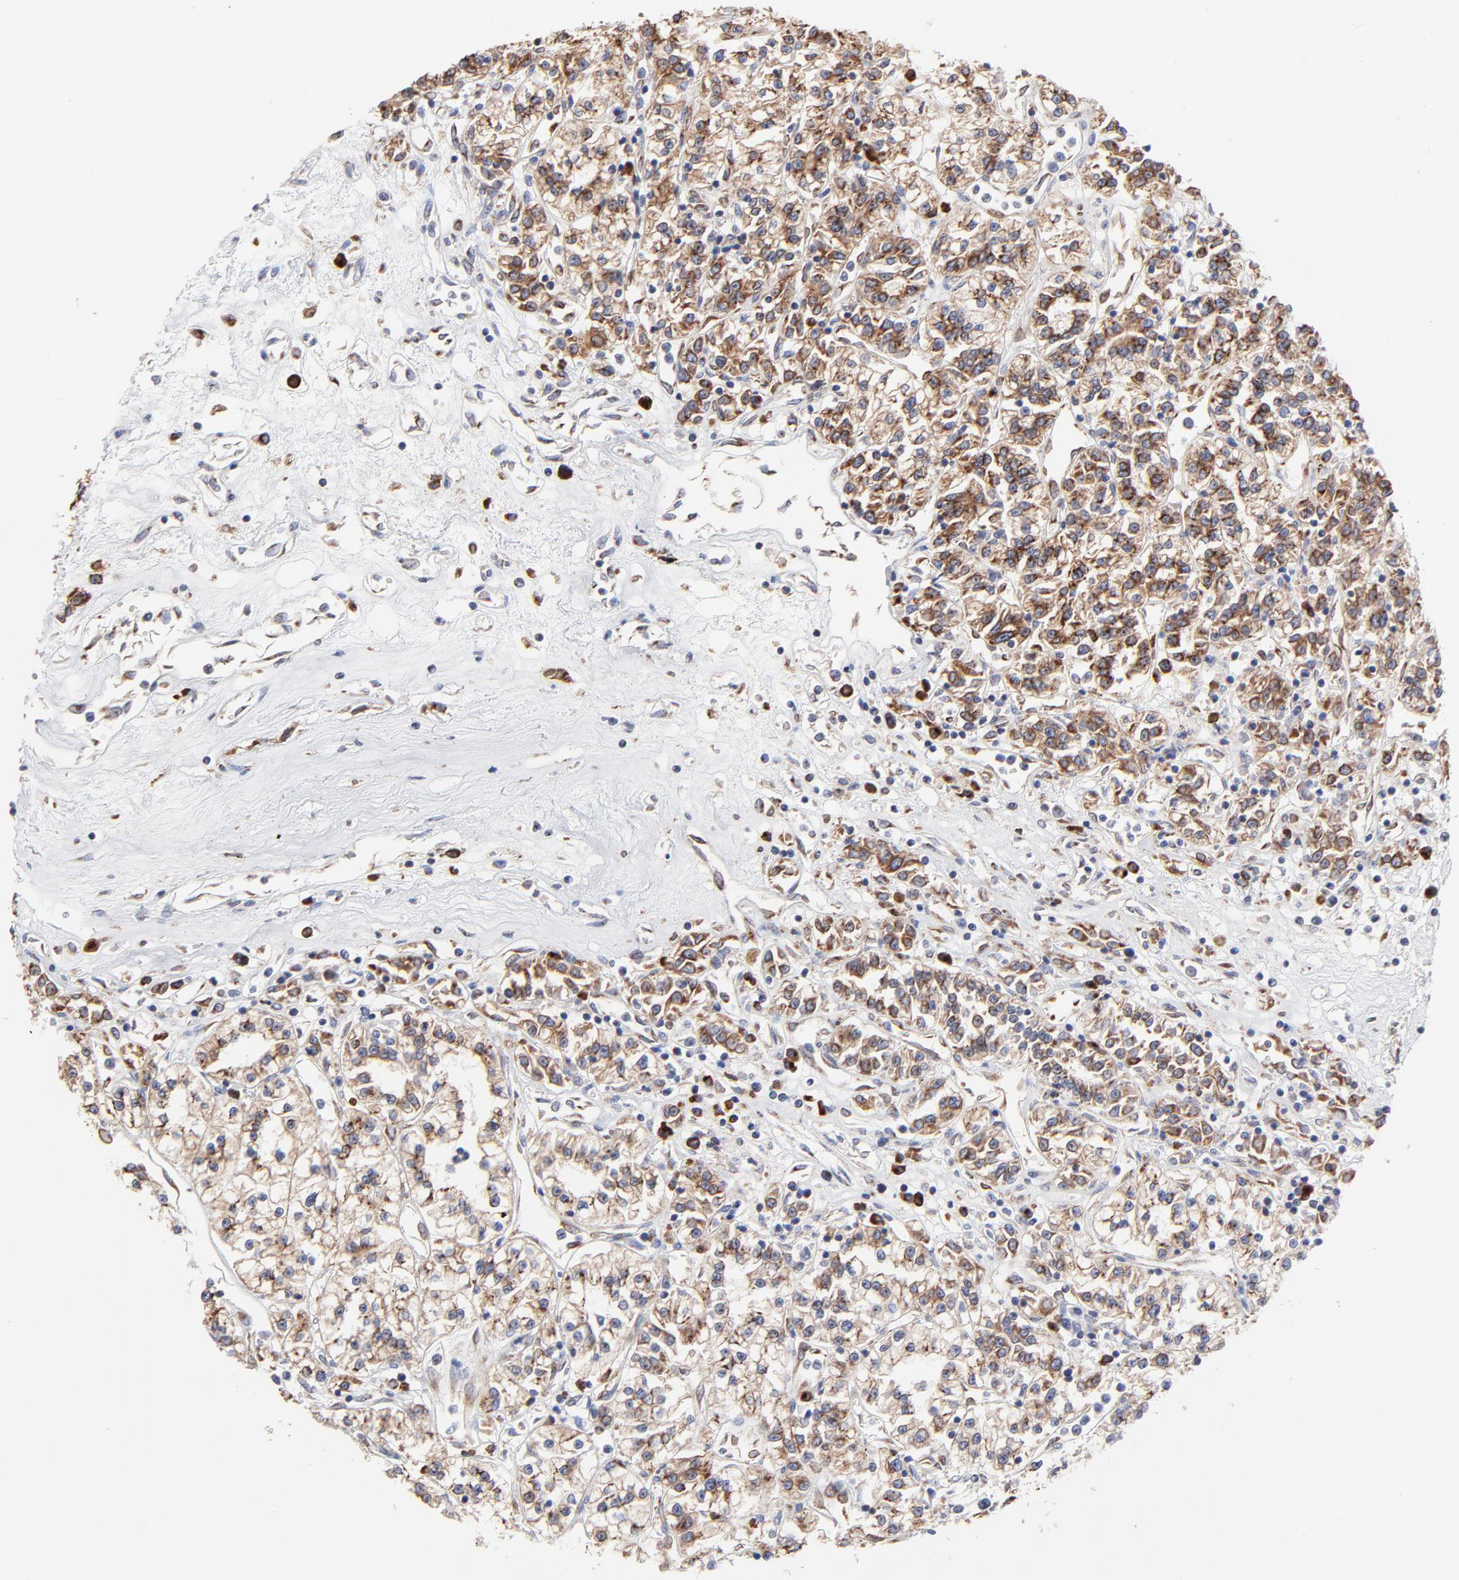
{"staining": {"intensity": "strong", "quantity": ">75%", "location": "cytoplasmic/membranous"}, "tissue": "renal cancer", "cell_type": "Tumor cells", "image_type": "cancer", "snomed": [{"axis": "morphology", "description": "Adenocarcinoma, NOS"}, {"axis": "topography", "description": "Kidney"}], "caption": "Brown immunohistochemical staining in adenocarcinoma (renal) shows strong cytoplasmic/membranous positivity in about >75% of tumor cells.", "gene": "LMAN1", "patient": {"sex": "female", "age": 76}}